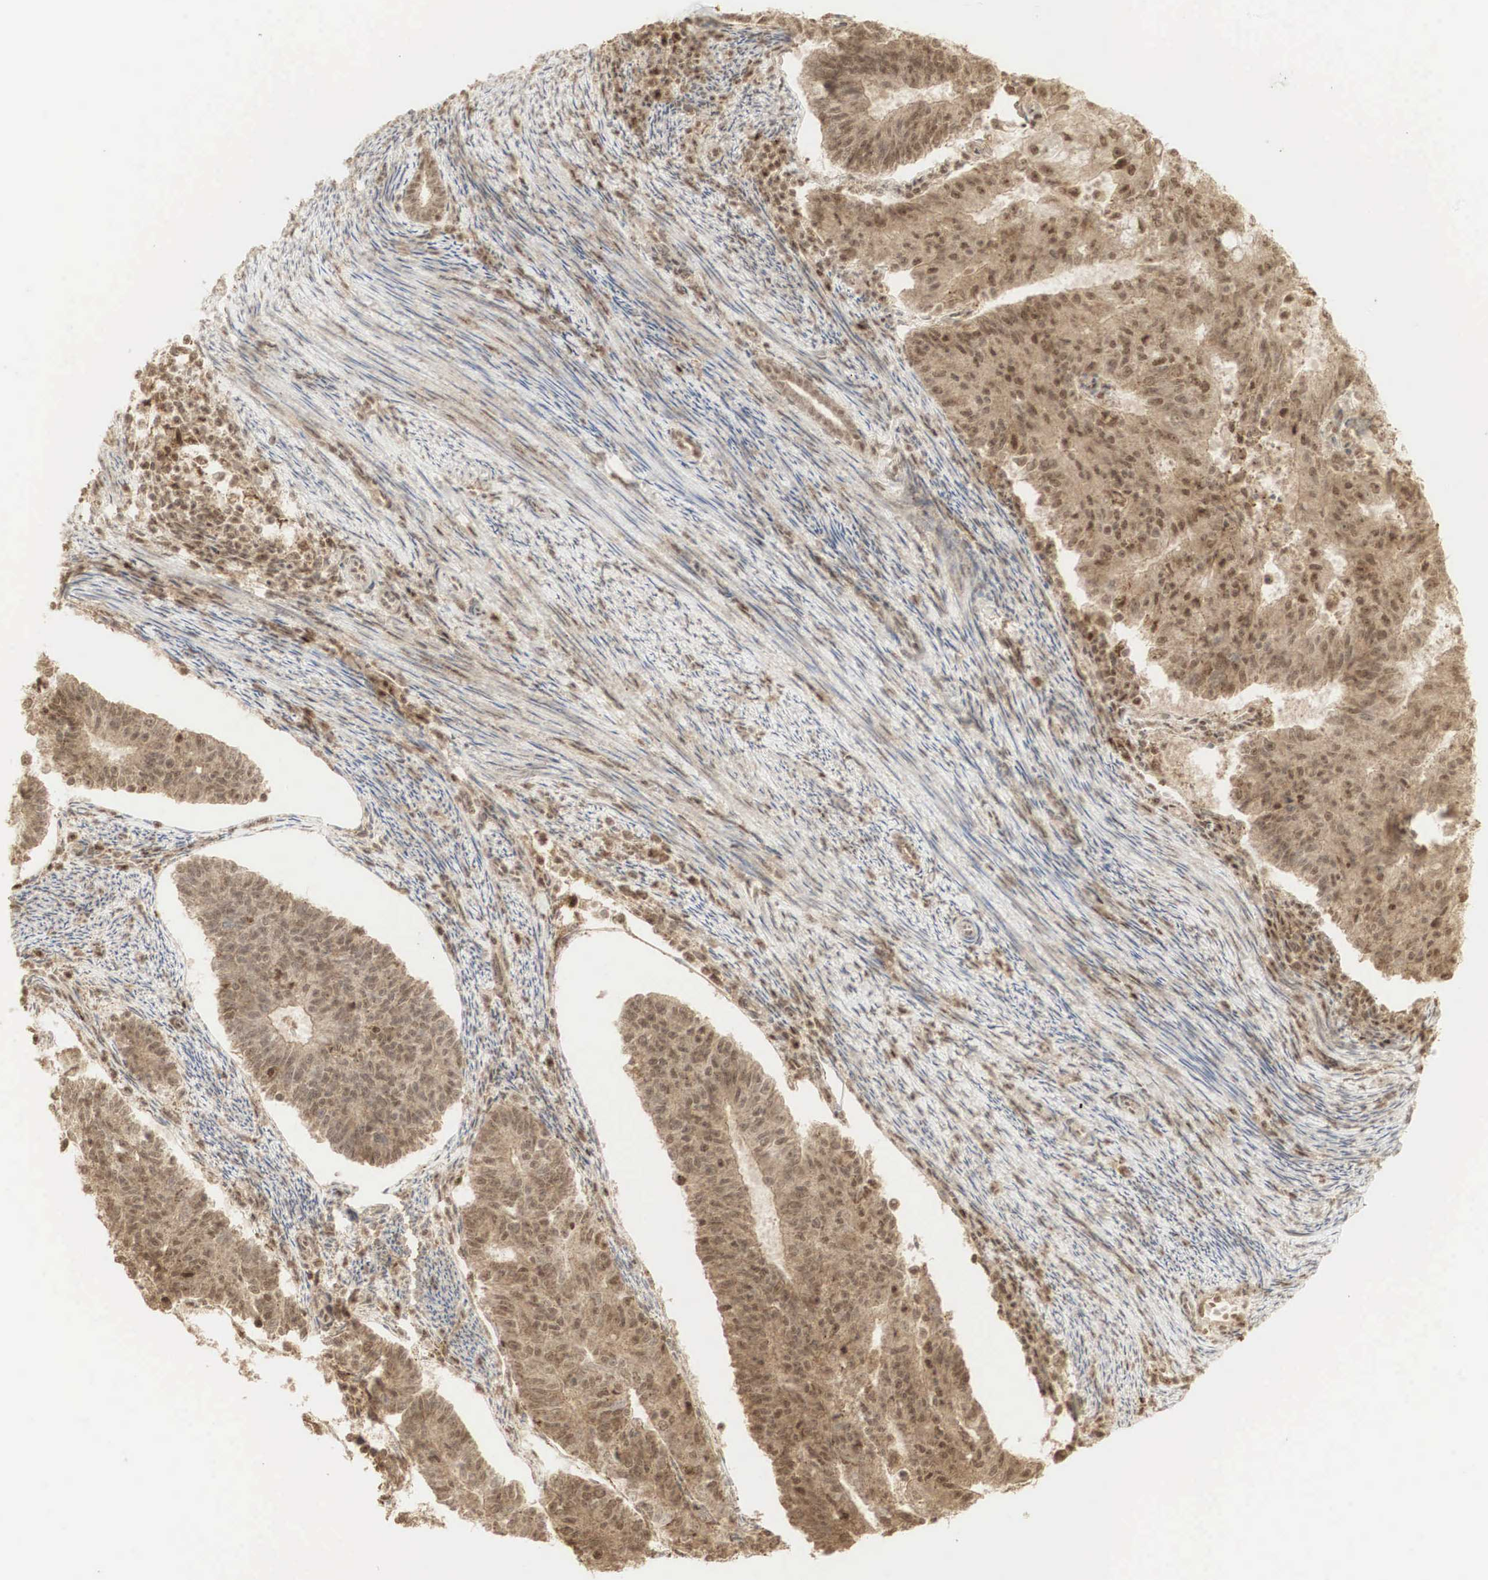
{"staining": {"intensity": "moderate", "quantity": ">75%", "location": "cytoplasmic/membranous,nuclear"}, "tissue": "endometrial cancer", "cell_type": "Tumor cells", "image_type": "cancer", "snomed": [{"axis": "morphology", "description": "Adenocarcinoma, NOS"}, {"axis": "topography", "description": "Endometrium"}], "caption": "Moderate cytoplasmic/membranous and nuclear positivity is present in about >75% of tumor cells in endometrial adenocarcinoma.", "gene": "RNF113A", "patient": {"sex": "female", "age": 56}}